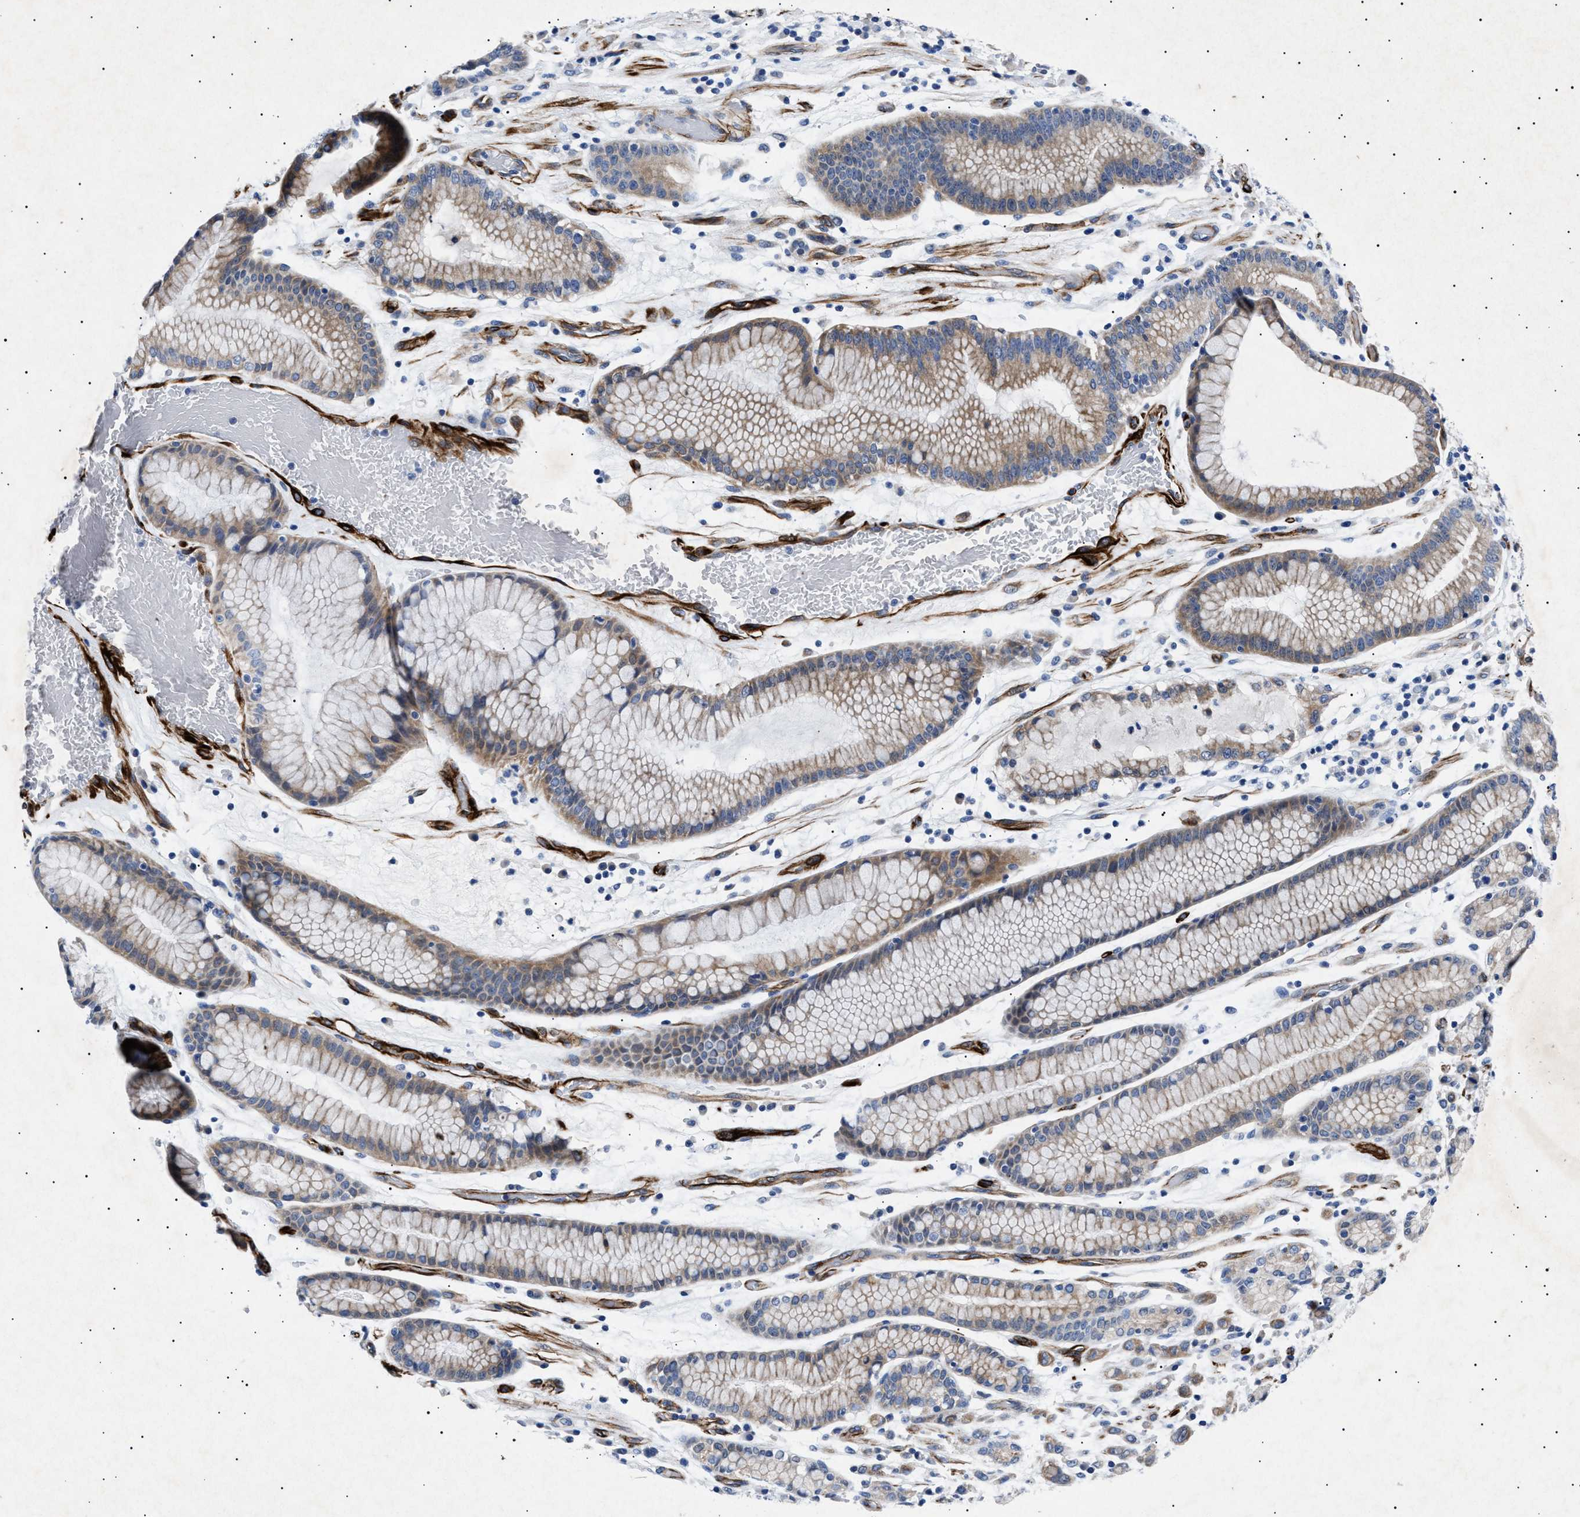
{"staining": {"intensity": "moderate", "quantity": "25%-75%", "location": "cytoplasmic/membranous"}, "tissue": "stomach cancer", "cell_type": "Tumor cells", "image_type": "cancer", "snomed": [{"axis": "morphology", "description": "Adenocarcinoma, NOS"}, {"axis": "topography", "description": "Stomach, lower"}], "caption": "Immunohistochemical staining of human stomach cancer (adenocarcinoma) shows medium levels of moderate cytoplasmic/membranous protein expression in about 25%-75% of tumor cells.", "gene": "OLFML2A", "patient": {"sex": "male", "age": 88}}